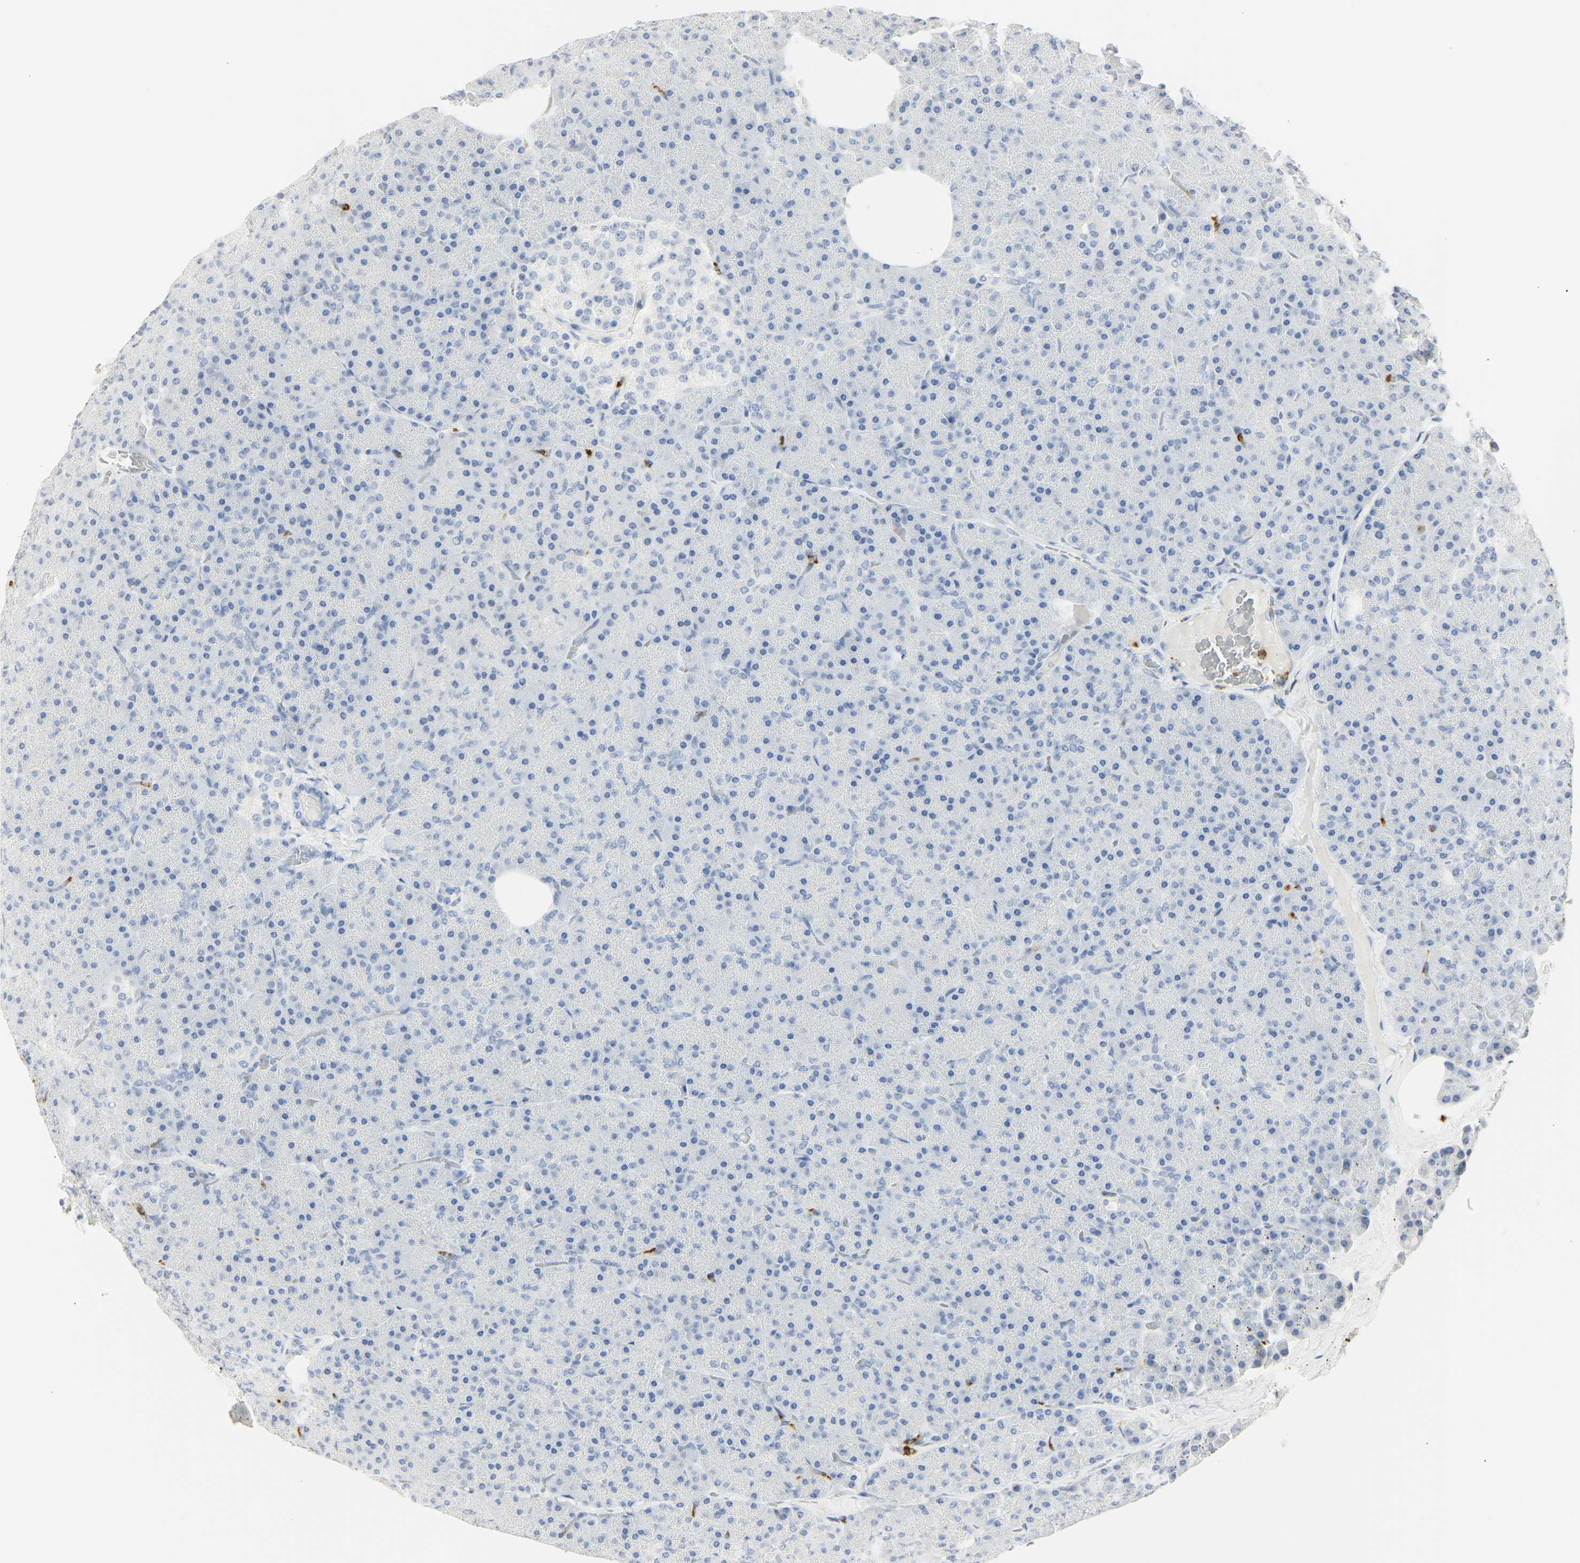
{"staining": {"intensity": "negative", "quantity": "none", "location": "none"}, "tissue": "pancreas", "cell_type": "Exocrine glandular cells", "image_type": "normal", "snomed": [{"axis": "morphology", "description": "Normal tissue, NOS"}, {"axis": "topography", "description": "Pancreas"}], "caption": "Exocrine glandular cells show no significant staining in unremarkable pancreas. The staining was performed using DAB to visualize the protein expression in brown, while the nuclei were stained in blue with hematoxylin (Magnification: 20x).", "gene": "MPO", "patient": {"sex": "female", "age": 35}}